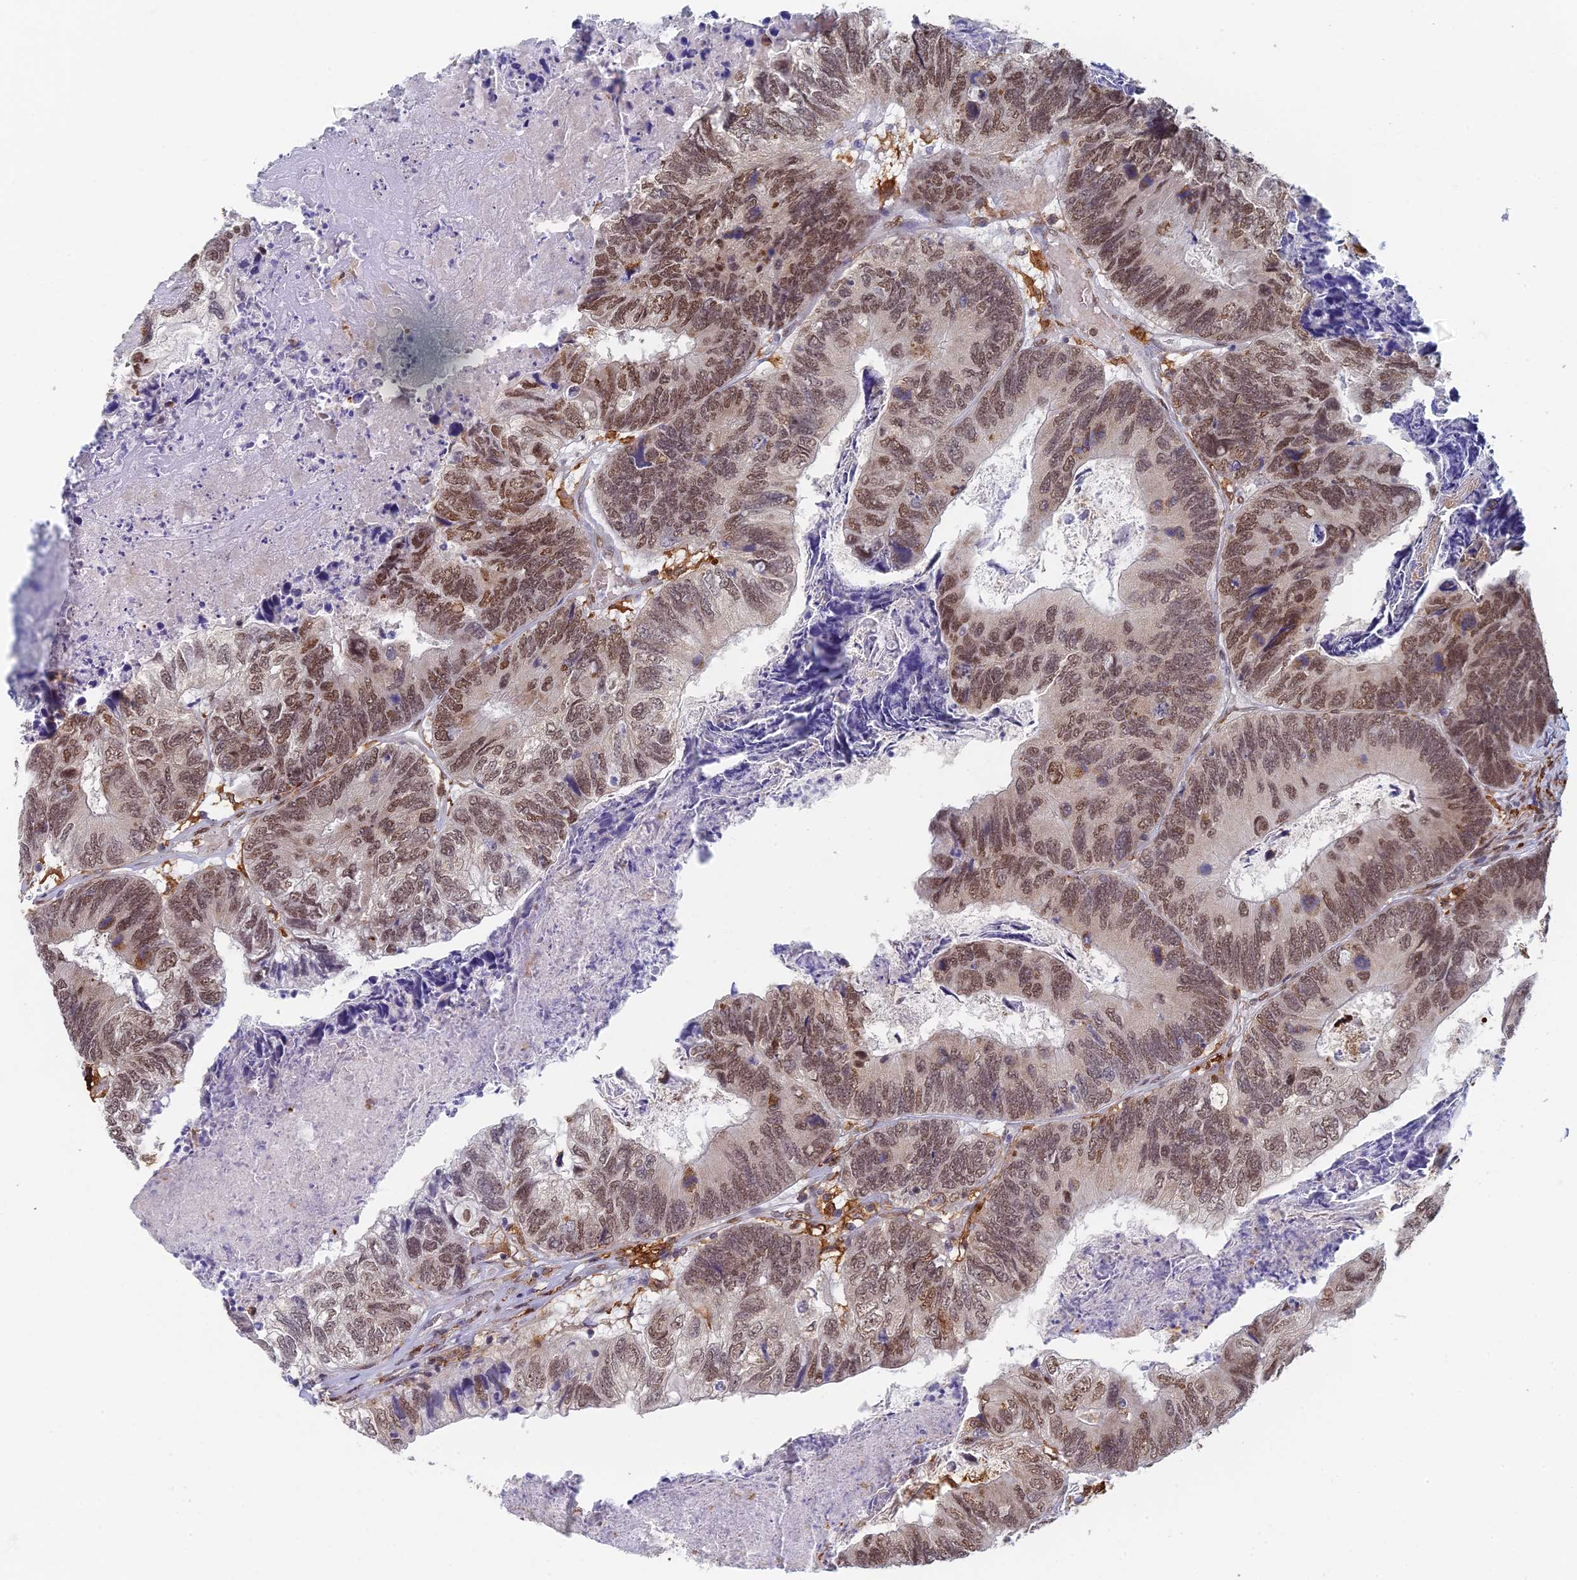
{"staining": {"intensity": "moderate", "quantity": ">75%", "location": "nuclear"}, "tissue": "colorectal cancer", "cell_type": "Tumor cells", "image_type": "cancer", "snomed": [{"axis": "morphology", "description": "Adenocarcinoma, NOS"}, {"axis": "topography", "description": "Colon"}], "caption": "Adenocarcinoma (colorectal) stained with immunohistochemistry (IHC) exhibits moderate nuclear expression in about >75% of tumor cells.", "gene": "GPATCH1", "patient": {"sex": "female", "age": 67}}